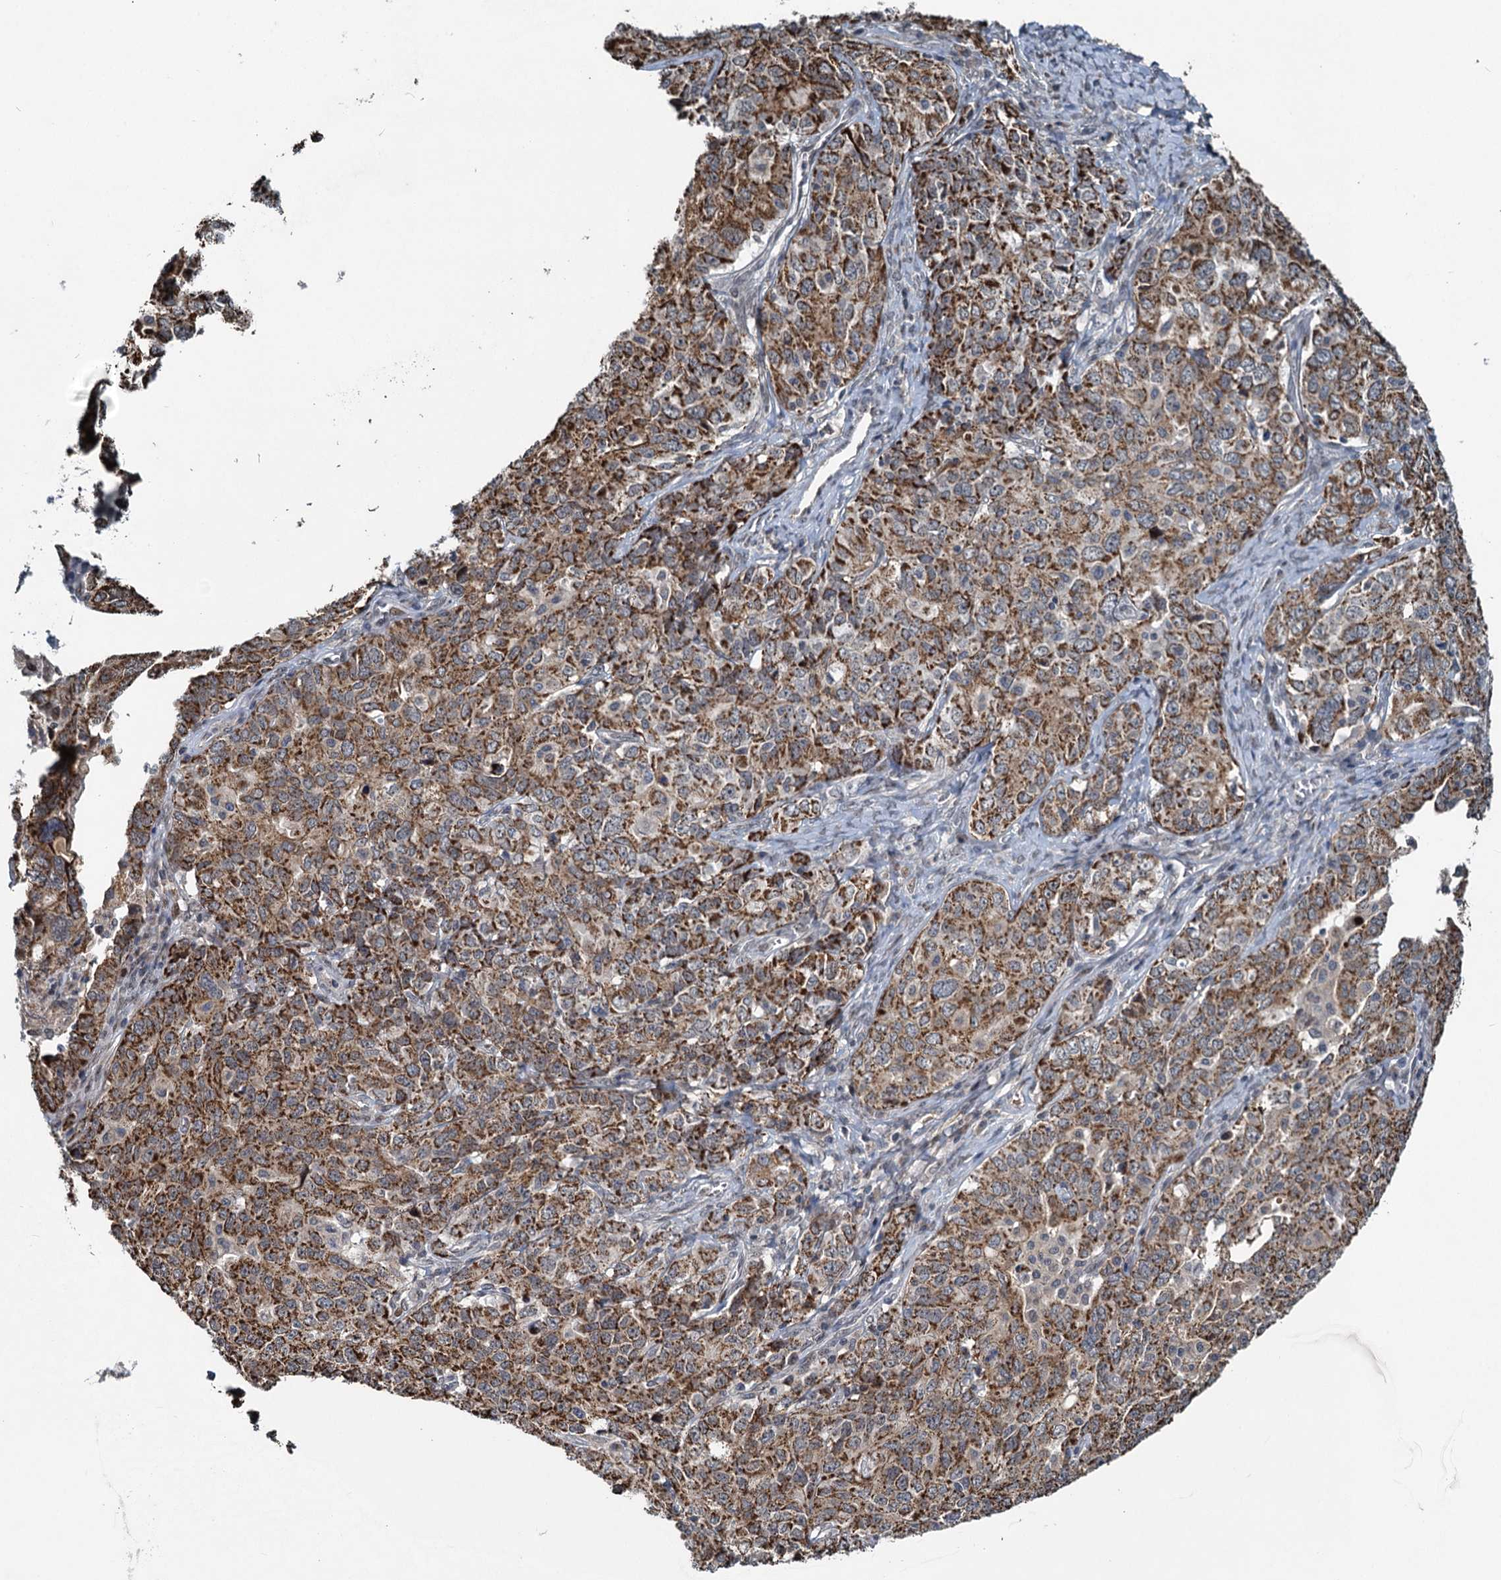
{"staining": {"intensity": "strong", "quantity": ">75%", "location": "cytoplasmic/membranous"}, "tissue": "ovarian cancer", "cell_type": "Tumor cells", "image_type": "cancer", "snomed": [{"axis": "morphology", "description": "Carcinoma, endometroid"}, {"axis": "topography", "description": "Ovary"}], "caption": "The immunohistochemical stain shows strong cytoplasmic/membranous positivity in tumor cells of ovarian cancer (endometroid carcinoma) tissue. (DAB (3,3'-diaminobenzidine) IHC, brown staining for protein, blue staining for nuclei).", "gene": "RITA1", "patient": {"sex": "female", "age": 62}}